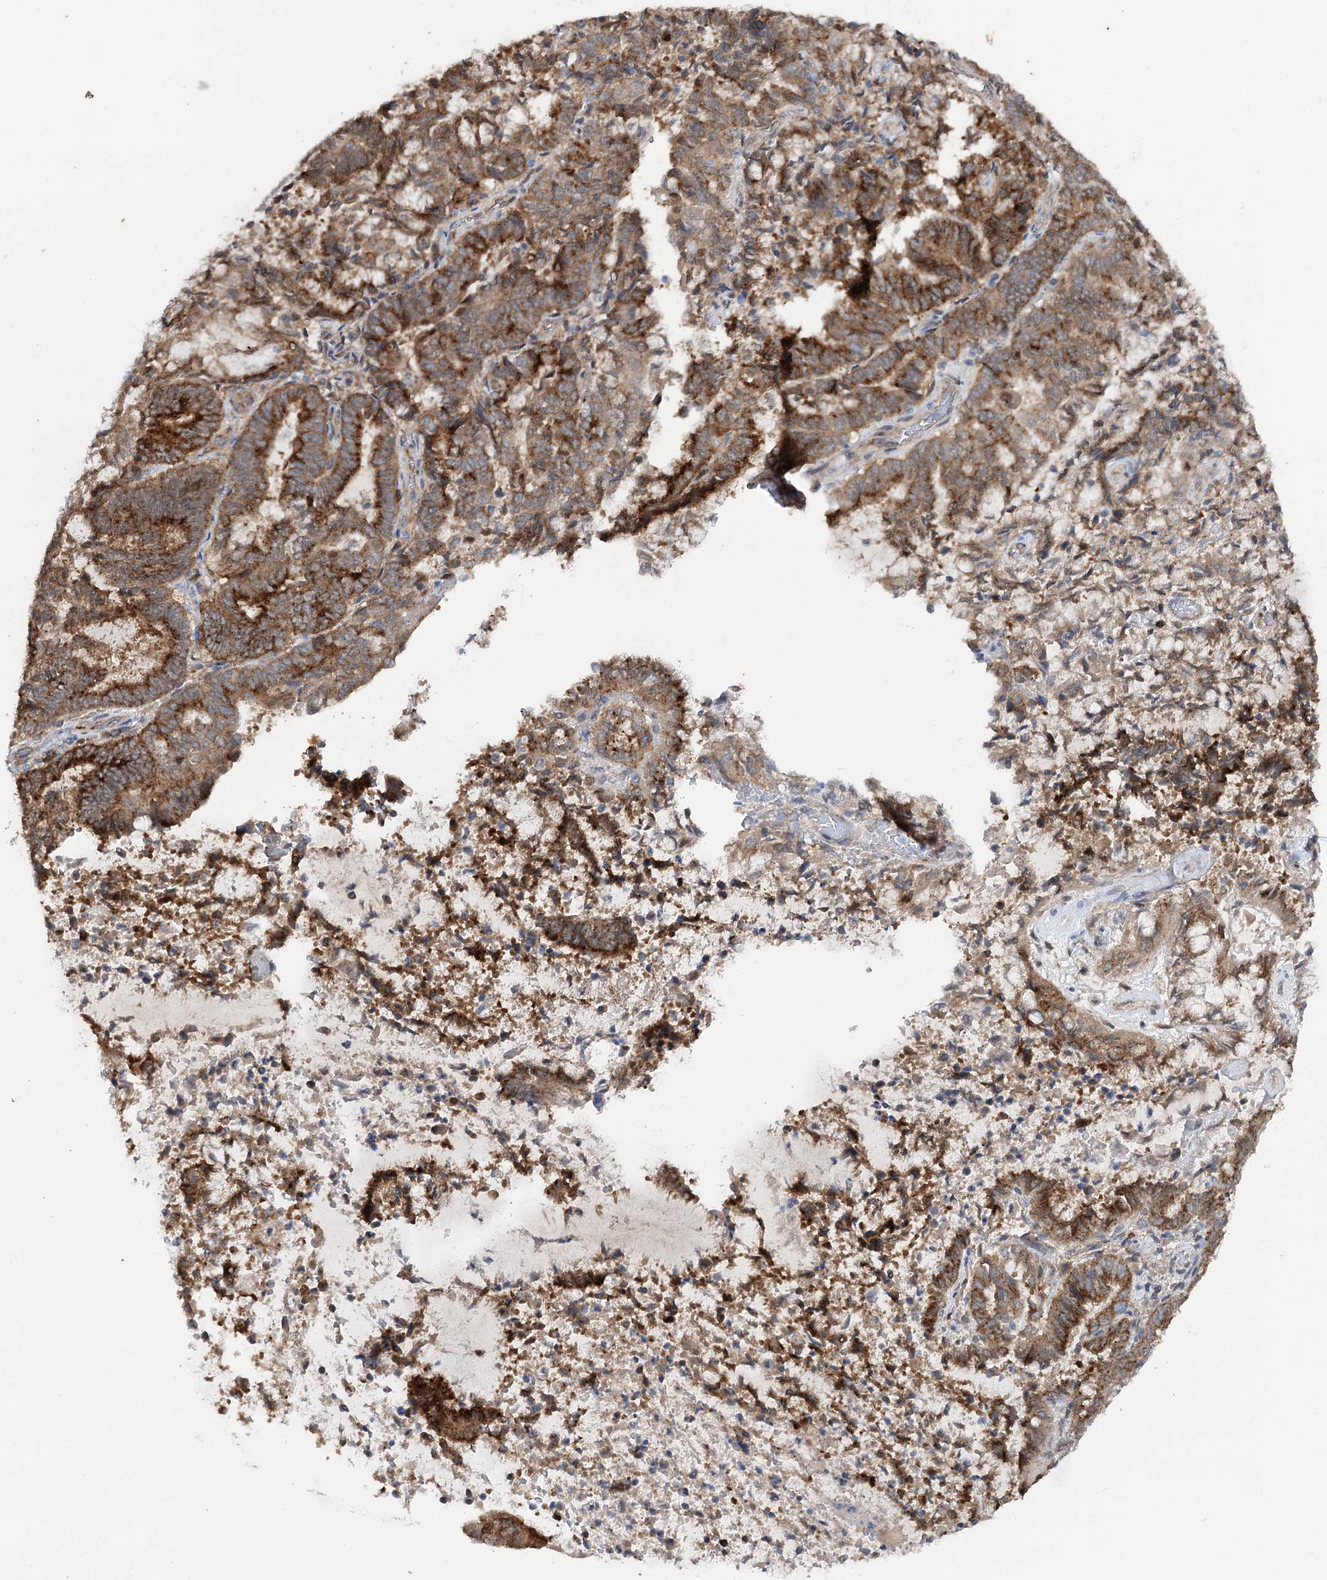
{"staining": {"intensity": "strong", "quantity": ">75%", "location": "cytoplasmic/membranous"}, "tissue": "endometrial cancer", "cell_type": "Tumor cells", "image_type": "cancer", "snomed": [{"axis": "morphology", "description": "Adenocarcinoma, NOS"}, {"axis": "topography", "description": "Endometrium"}], "caption": "Strong cytoplasmic/membranous protein staining is appreciated in about >75% of tumor cells in endometrial cancer (adenocarcinoma). The protein is stained brown, and the nuclei are stained in blue (DAB (3,3'-diaminobenzidine) IHC with brightfield microscopy, high magnification).", "gene": "STX6", "patient": {"sex": "female", "age": 80}}